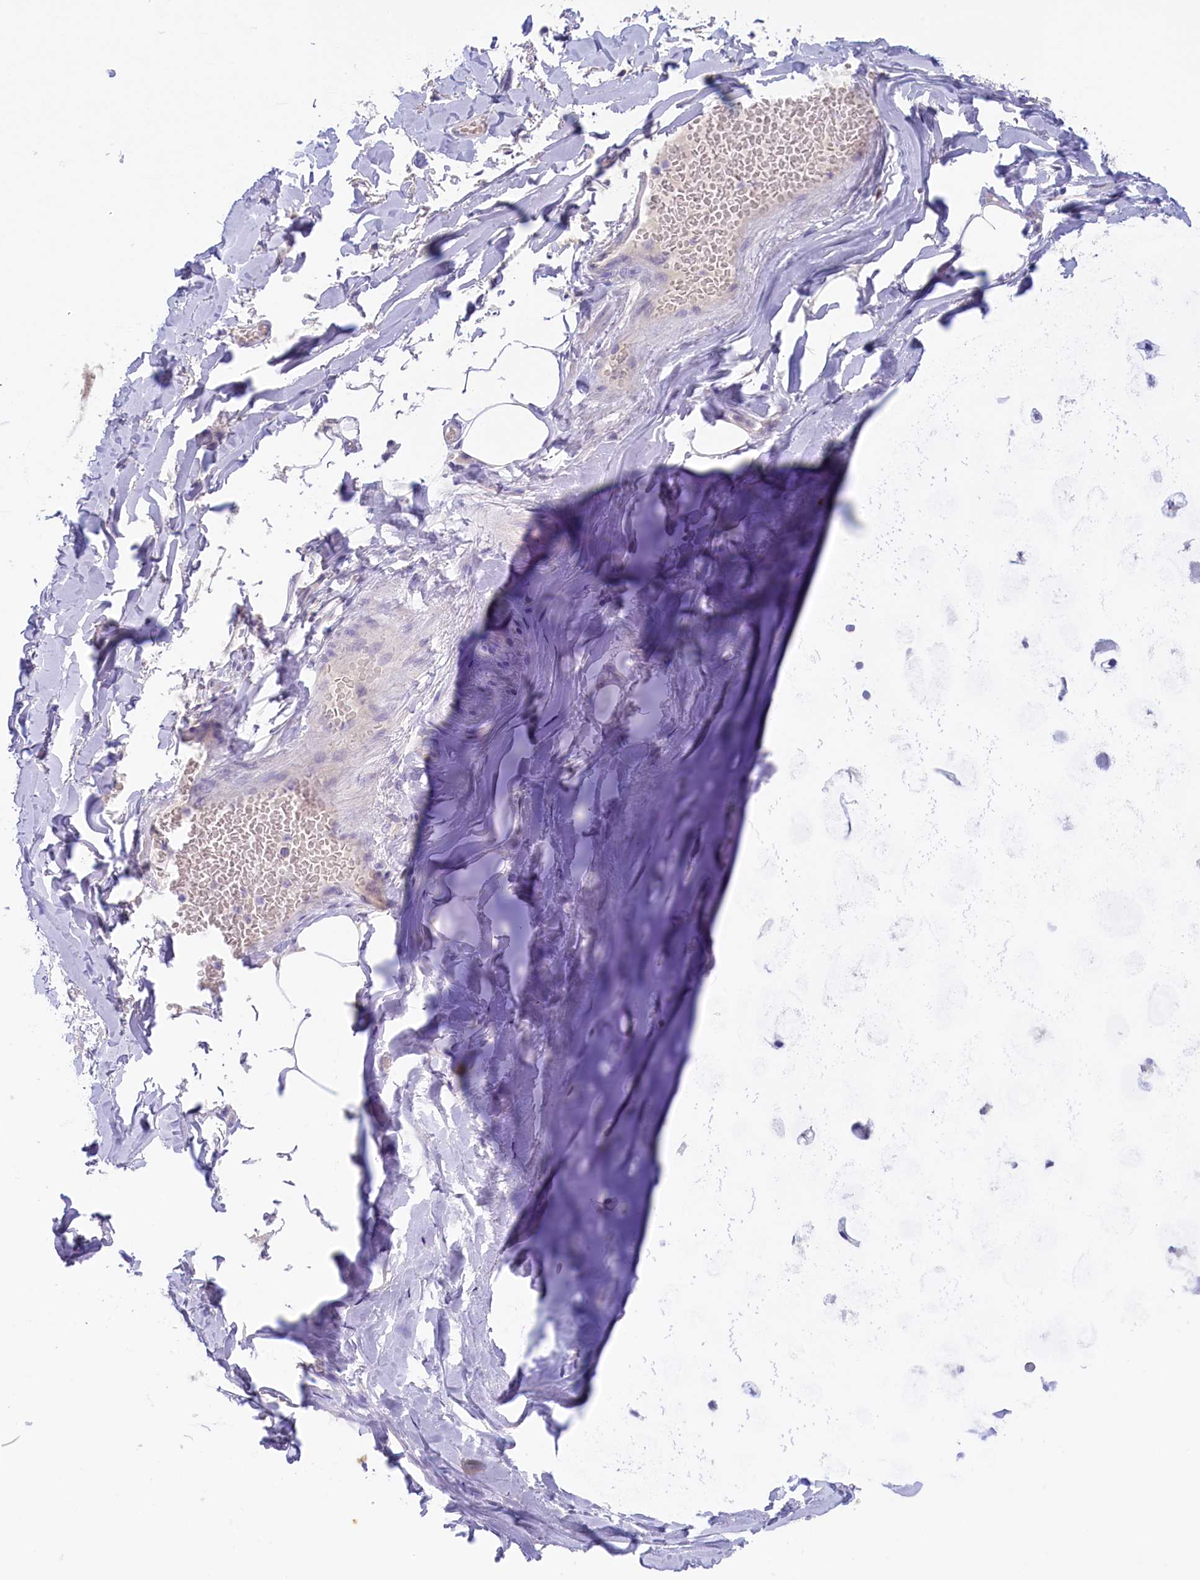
{"staining": {"intensity": "negative", "quantity": "none", "location": "none"}, "tissue": "soft tissue", "cell_type": "Chondrocytes", "image_type": "normal", "snomed": [{"axis": "morphology", "description": "Normal tissue, NOS"}, {"axis": "topography", "description": "Lymph node"}, {"axis": "topography", "description": "Cartilage tissue"}, {"axis": "topography", "description": "Bronchus"}], "caption": "This histopathology image is of normal soft tissue stained with immunohistochemistry to label a protein in brown with the nuclei are counter-stained blue. There is no staining in chondrocytes. Brightfield microscopy of IHC stained with DAB (brown) and hematoxylin (blue), captured at high magnification.", "gene": "ZSWIM4", "patient": {"sex": "male", "age": 63}}